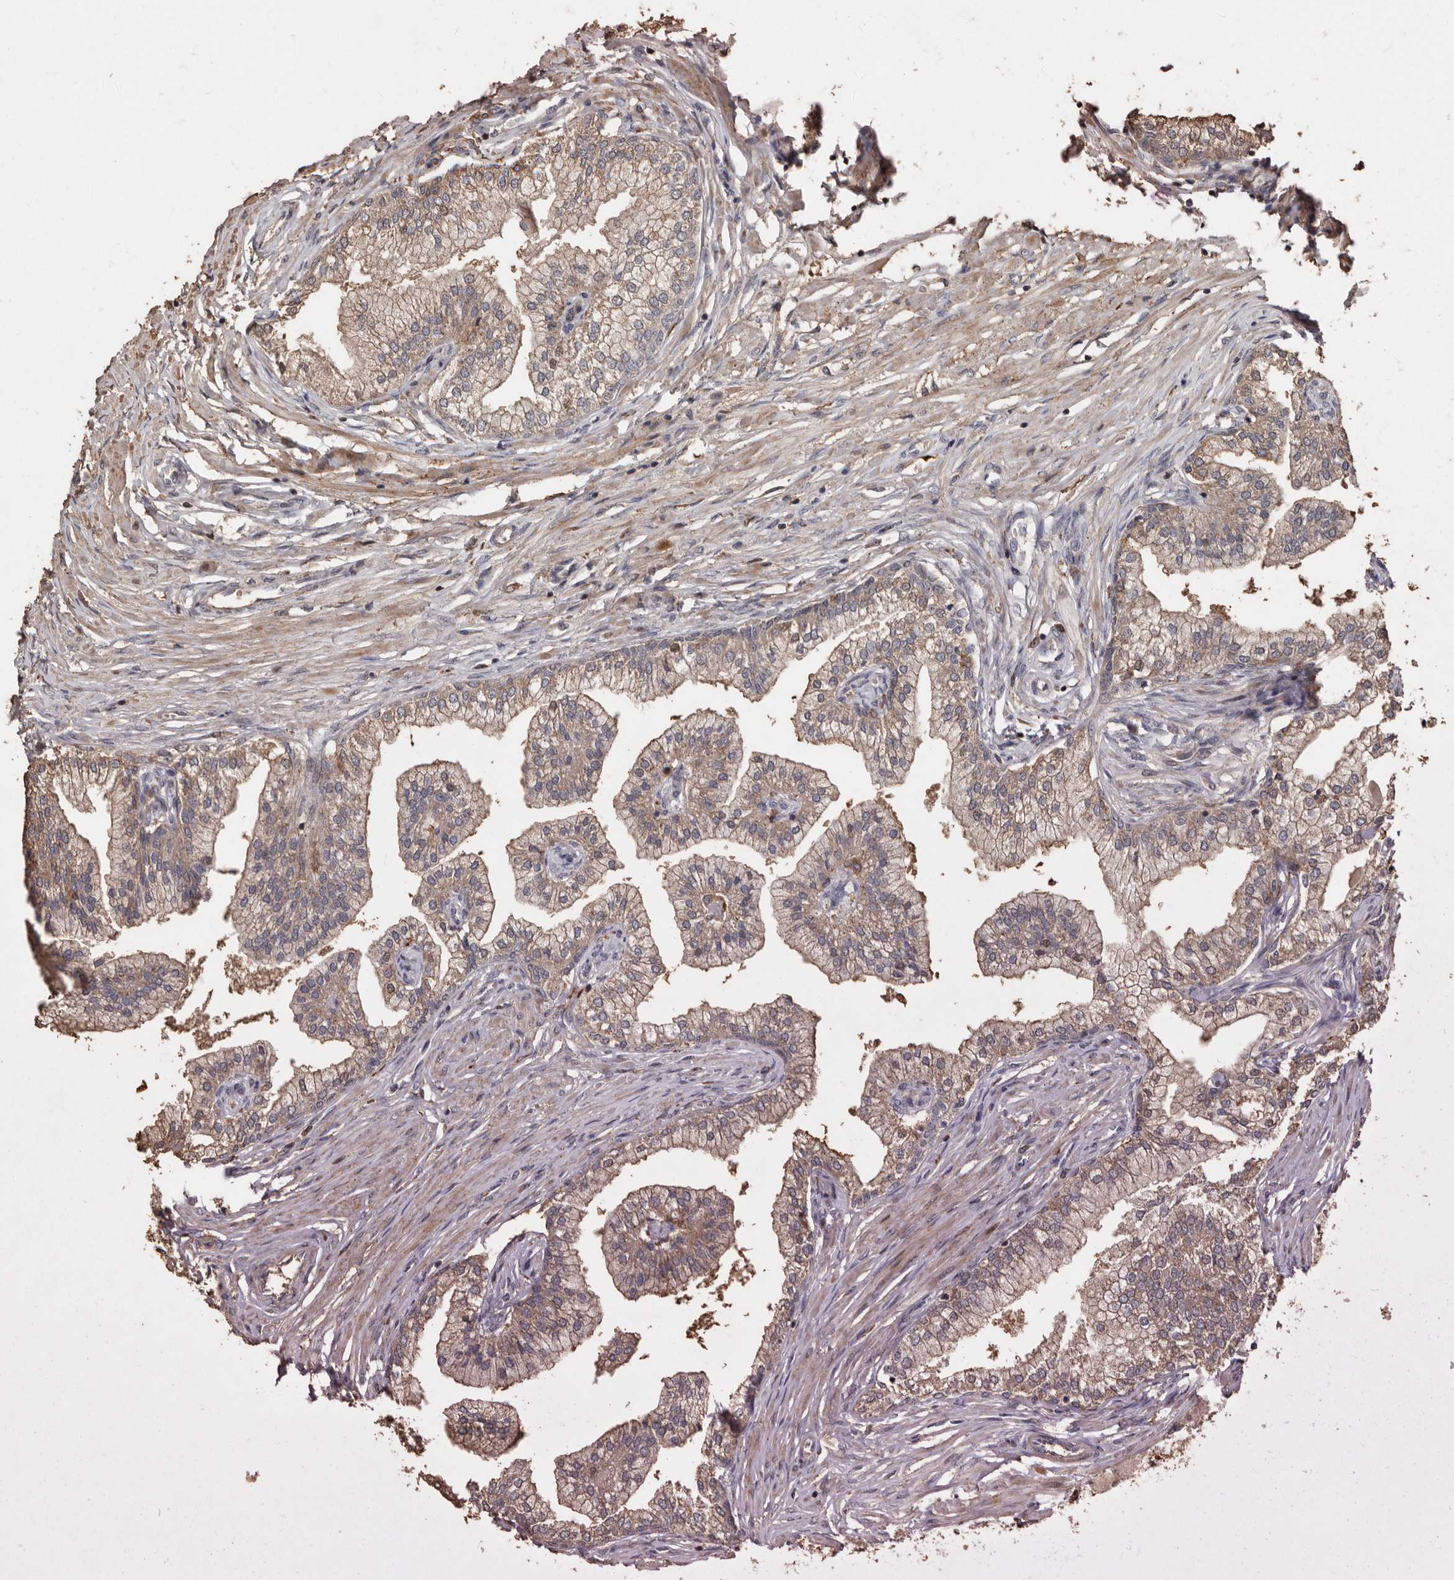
{"staining": {"intensity": "moderate", "quantity": ">75%", "location": "cytoplasmic/membranous"}, "tissue": "prostate", "cell_type": "Glandular cells", "image_type": "normal", "snomed": [{"axis": "morphology", "description": "Normal tissue, NOS"}, {"axis": "morphology", "description": "Urothelial carcinoma, Low grade"}, {"axis": "topography", "description": "Urinary bladder"}, {"axis": "topography", "description": "Prostate"}], "caption": "Immunohistochemical staining of normal human prostate displays medium levels of moderate cytoplasmic/membranous expression in about >75% of glandular cells. The protein of interest is stained brown, and the nuclei are stained in blue (DAB IHC with brightfield microscopy, high magnification).", "gene": "RANBP17", "patient": {"sex": "male", "age": 60}}